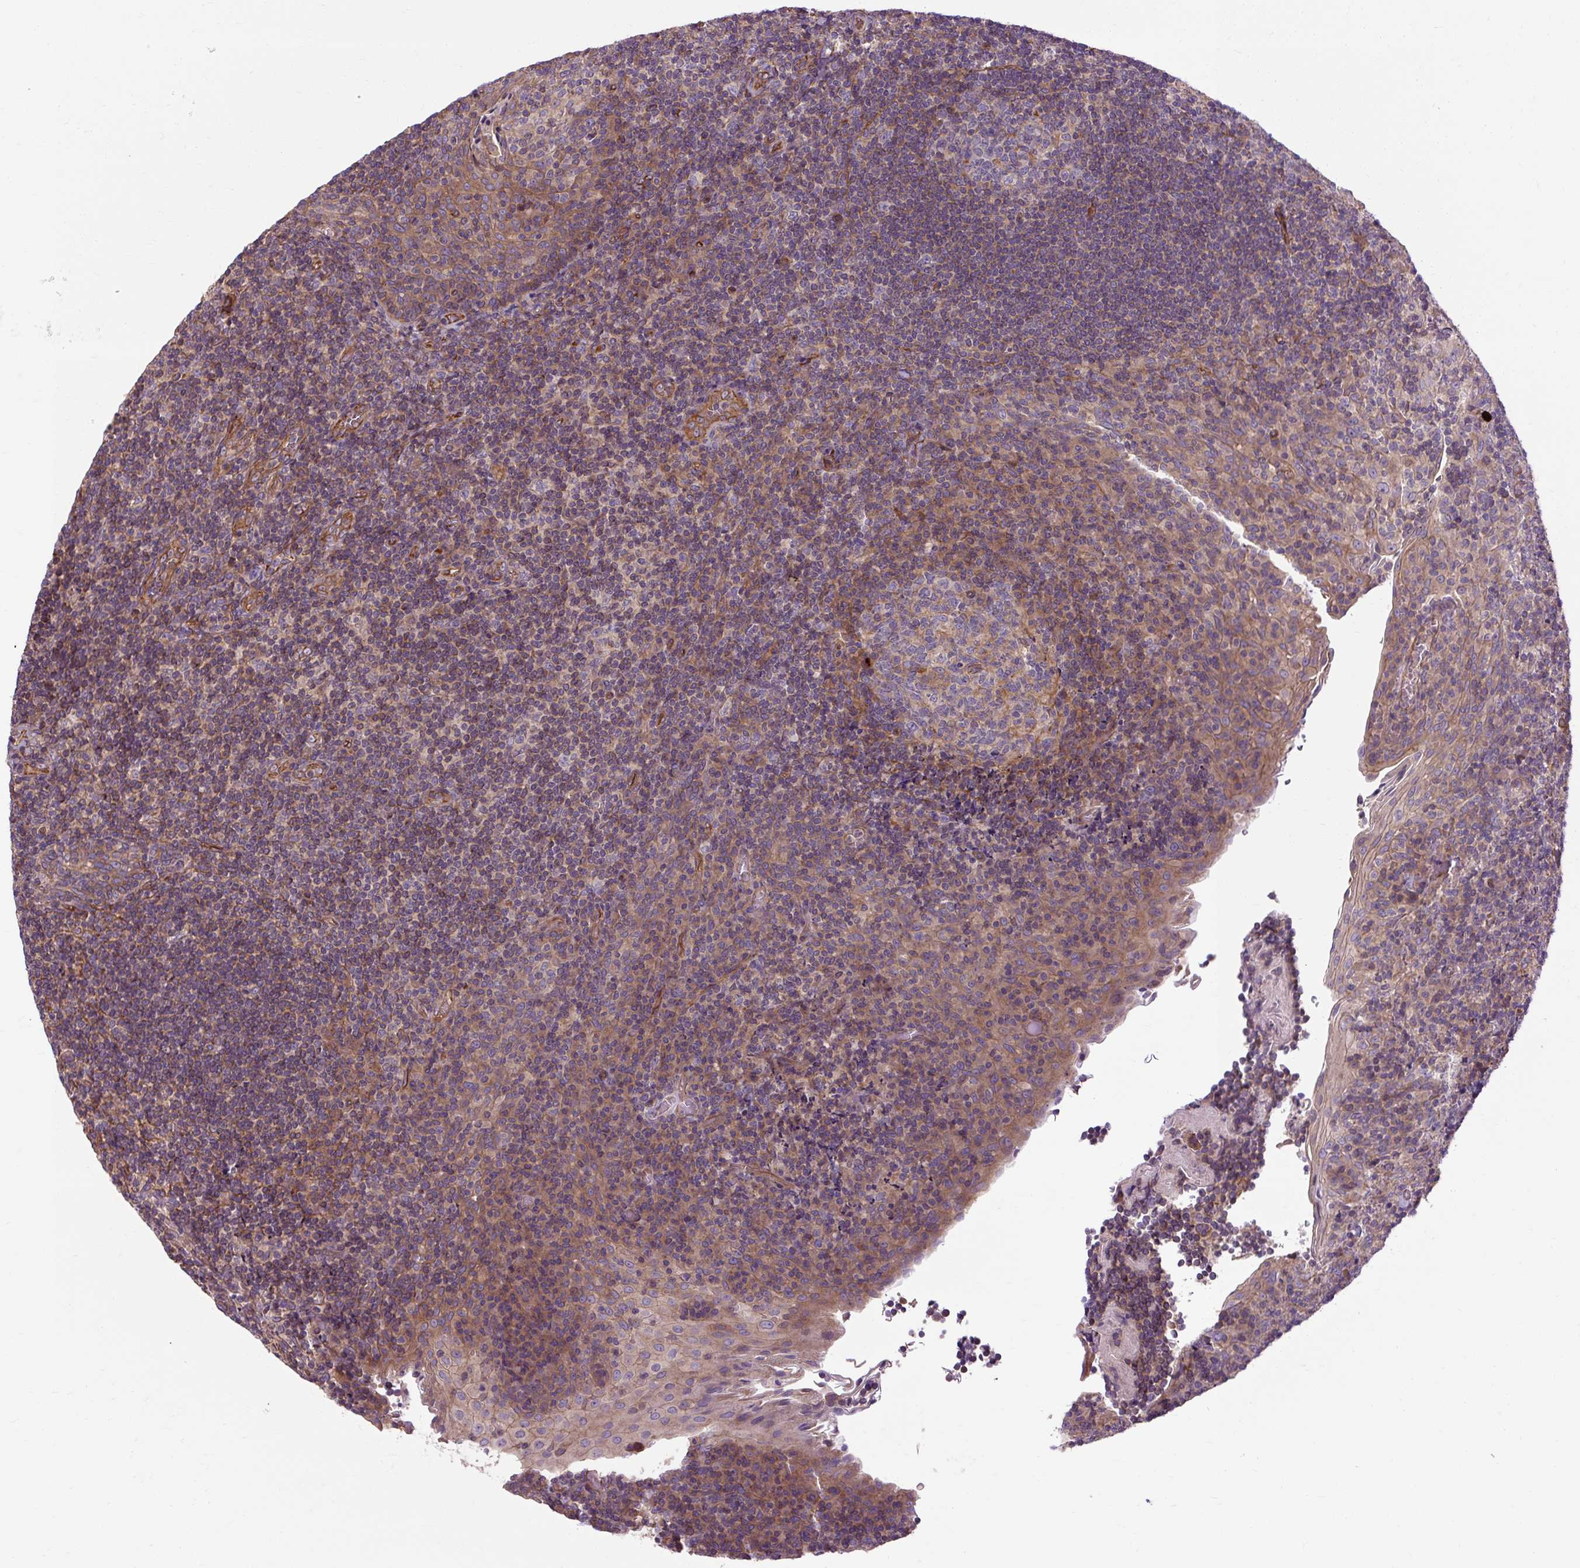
{"staining": {"intensity": "negative", "quantity": "none", "location": "none"}, "tissue": "tonsil", "cell_type": "Germinal center cells", "image_type": "normal", "snomed": [{"axis": "morphology", "description": "Normal tissue, NOS"}, {"axis": "topography", "description": "Tonsil"}], "caption": "Tonsil was stained to show a protein in brown. There is no significant positivity in germinal center cells. (DAB (3,3'-diaminobenzidine) immunohistochemistry, high magnification).", "gene": "CCDC93", "patient": {"sex": "male", "age": 17}}